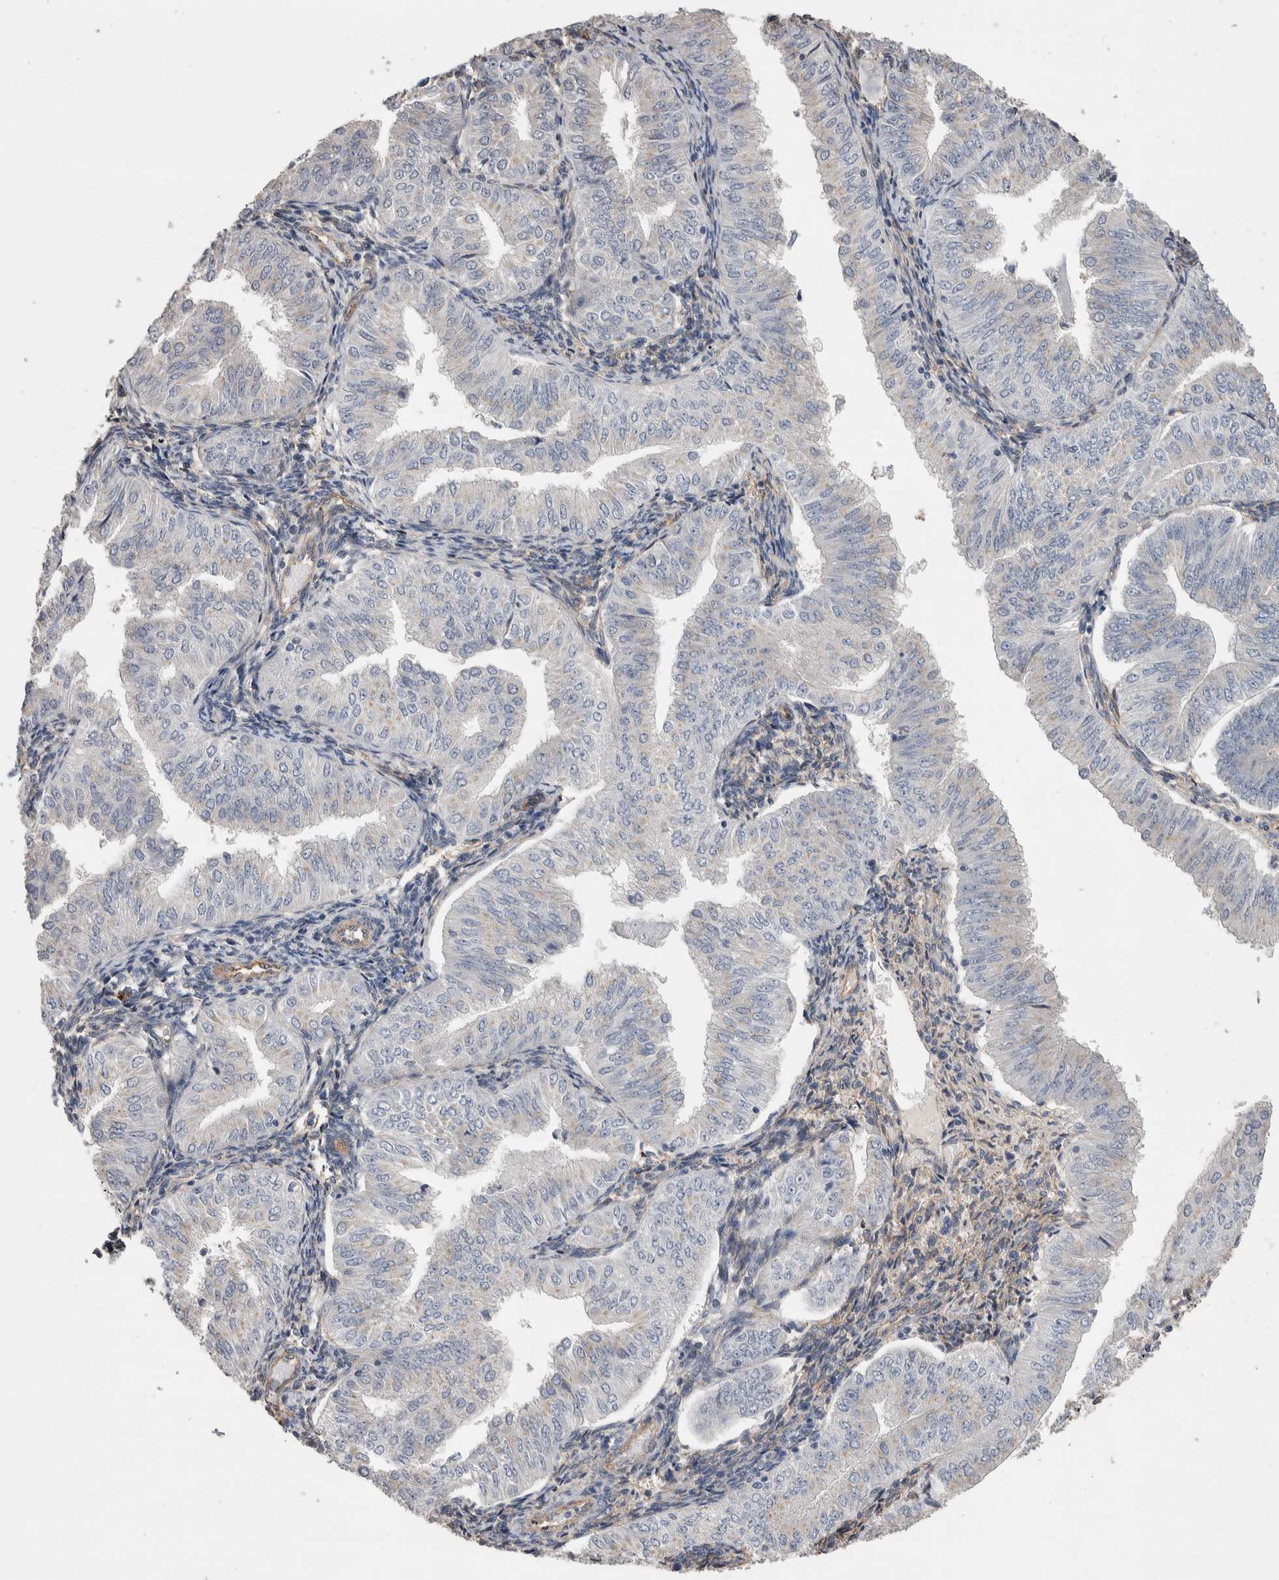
{"staining": {"intensity": "negative", "quantity": "none", "location": "none"}, "tissue": "endometrial cancer", "cell_type": "Tumor cells", "image_type": "cancer", "snomed": [{"axis": "morphology", "description": "Normal tissue, NOS"}, {"axis": "morphology", "description": "Adenocarcinoma, NOS"}, {"axis": "topography", "description": "Endometrium"}], "caption": "A micrograph of human adenocarcinoma (endometrial) is negative for staining in tumor cells.", "gene": "GCNA", "patient": {"sex": "female", "age": 53}}